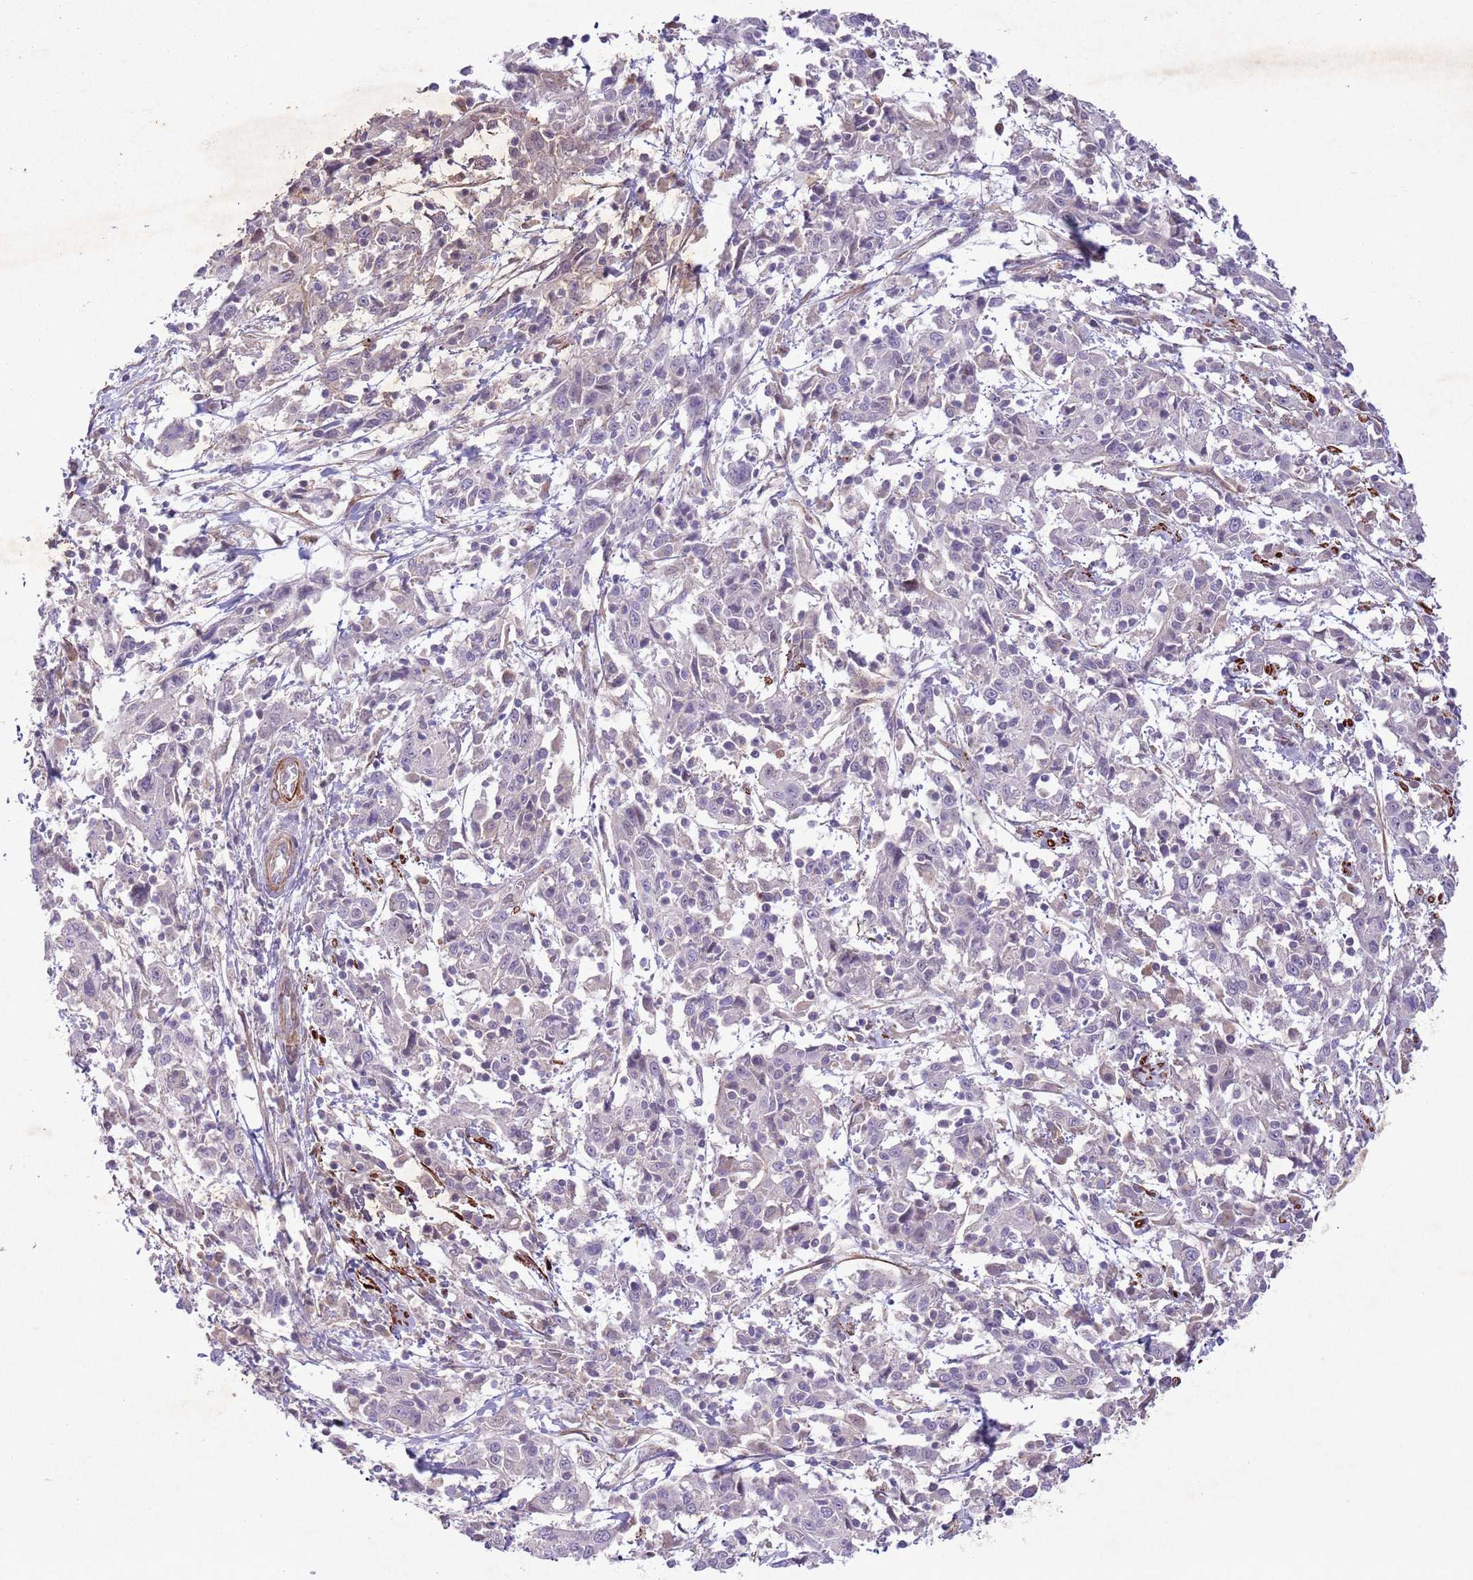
{"staining": {"intensity": "negative", "quantity": "none", "location": "none"}, "tissue": "cervical cancer", "cell_type": "Tumor cells", "image_type": "cancer", "snomed": [{"axis": "morphology", "description": "Squamous cell carcinoma, NOS"}, {"axis": "topography", "description": "Cervix"}], "caption": "A photomicrograph of human cervical cancer (squamous cell carcinoma) is negative for staining in tumor cells.", "gene": "CCNI", "patient": {"sex": "female", "age": 46}}